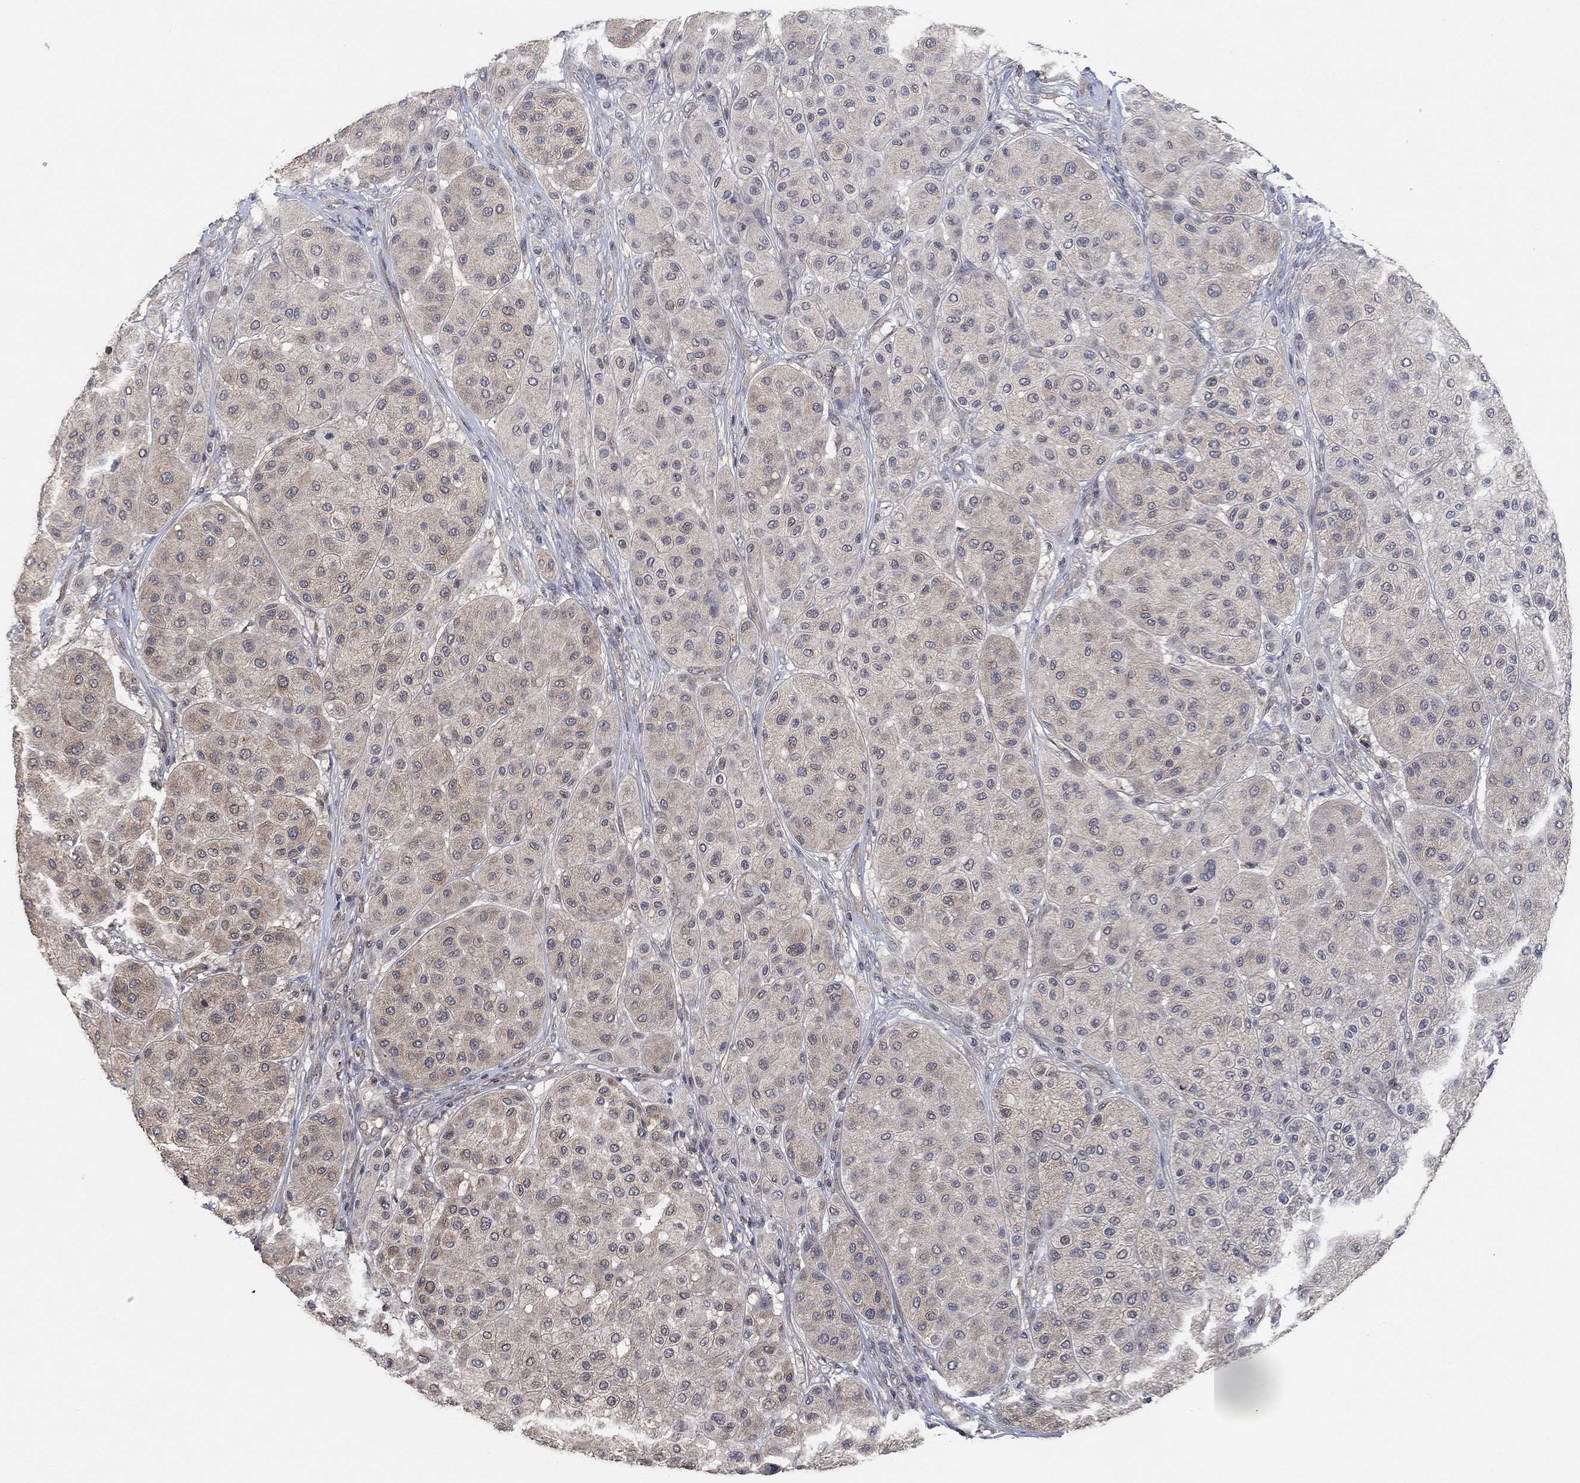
{"staining": {"intensity": "weak", "quantity": "<25%", "location": "cytoplasmic/membranous"}, "tissue": "melanoma", "cell_type": "Tumor cells", "image_type": "cancer", "snomed": [{"axis": "morphology", "description": "Malignant melanoma, Metastatic site"}, {"axis": "topography", "description": "Smooth muscle"}], "caption": "There is no significant staining in tumor cells of melanoma.", "gene": "UNC5B", "patient": {"sex": "male", "age": 41}}